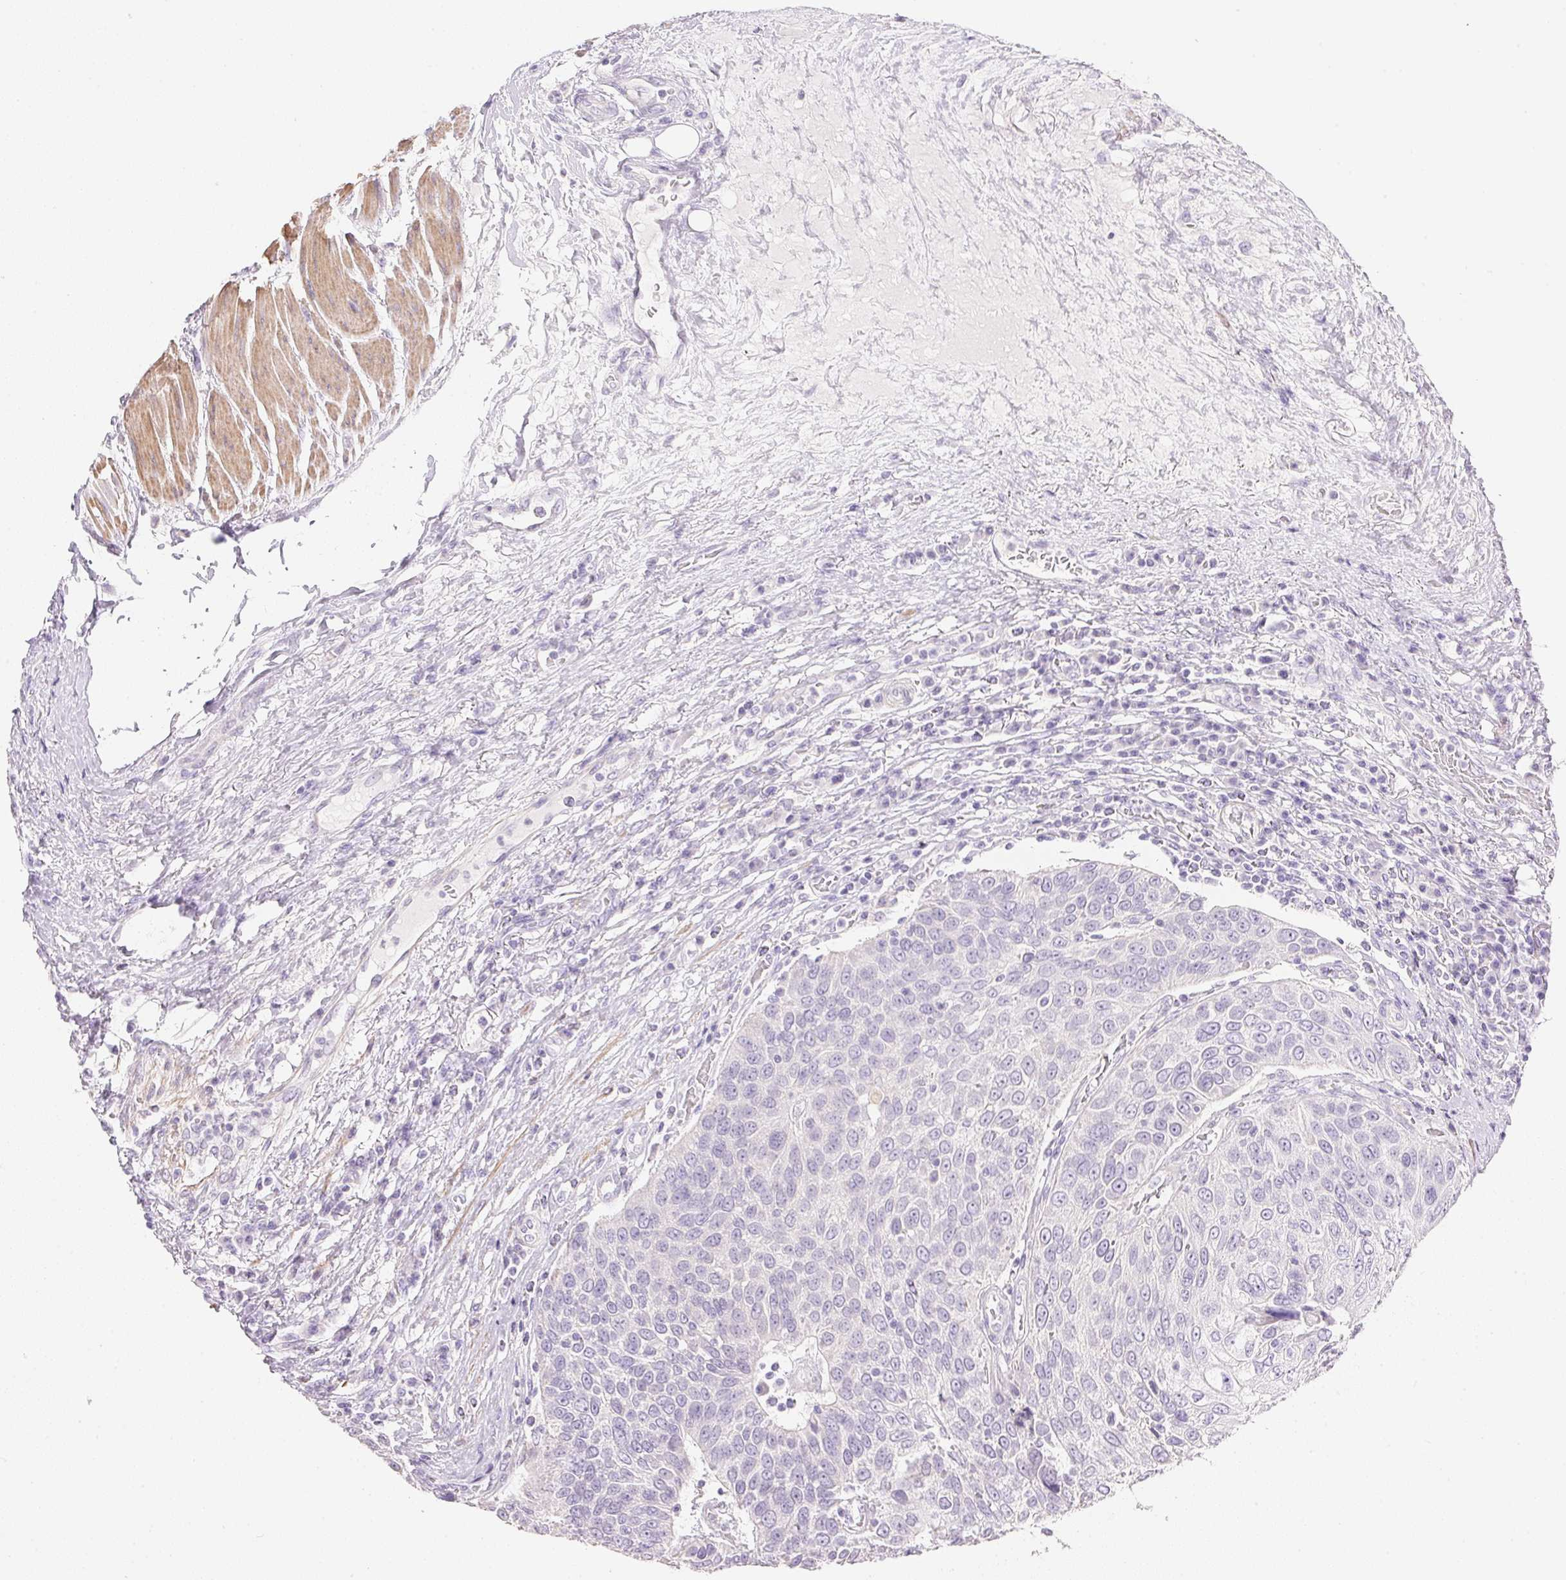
{"staining": {"intensity": "negative", "quantity": "none", "location": "none"}, "tissue": "urothelial cancer", "cell_type": "Tumor cells", "image_type": "cancer", "snomed": [{"axis": "morphology", "description": "Urothelial carcinoma, High grade"}, {"axis": "topography", "description": "Urinary bladder"}], "caption": "Tumor cells are negative for brown protein staining in high-grade urothelial carcinoma.", "gene": "KCNE2", "patient": {"sex": "female", "age": 70}}